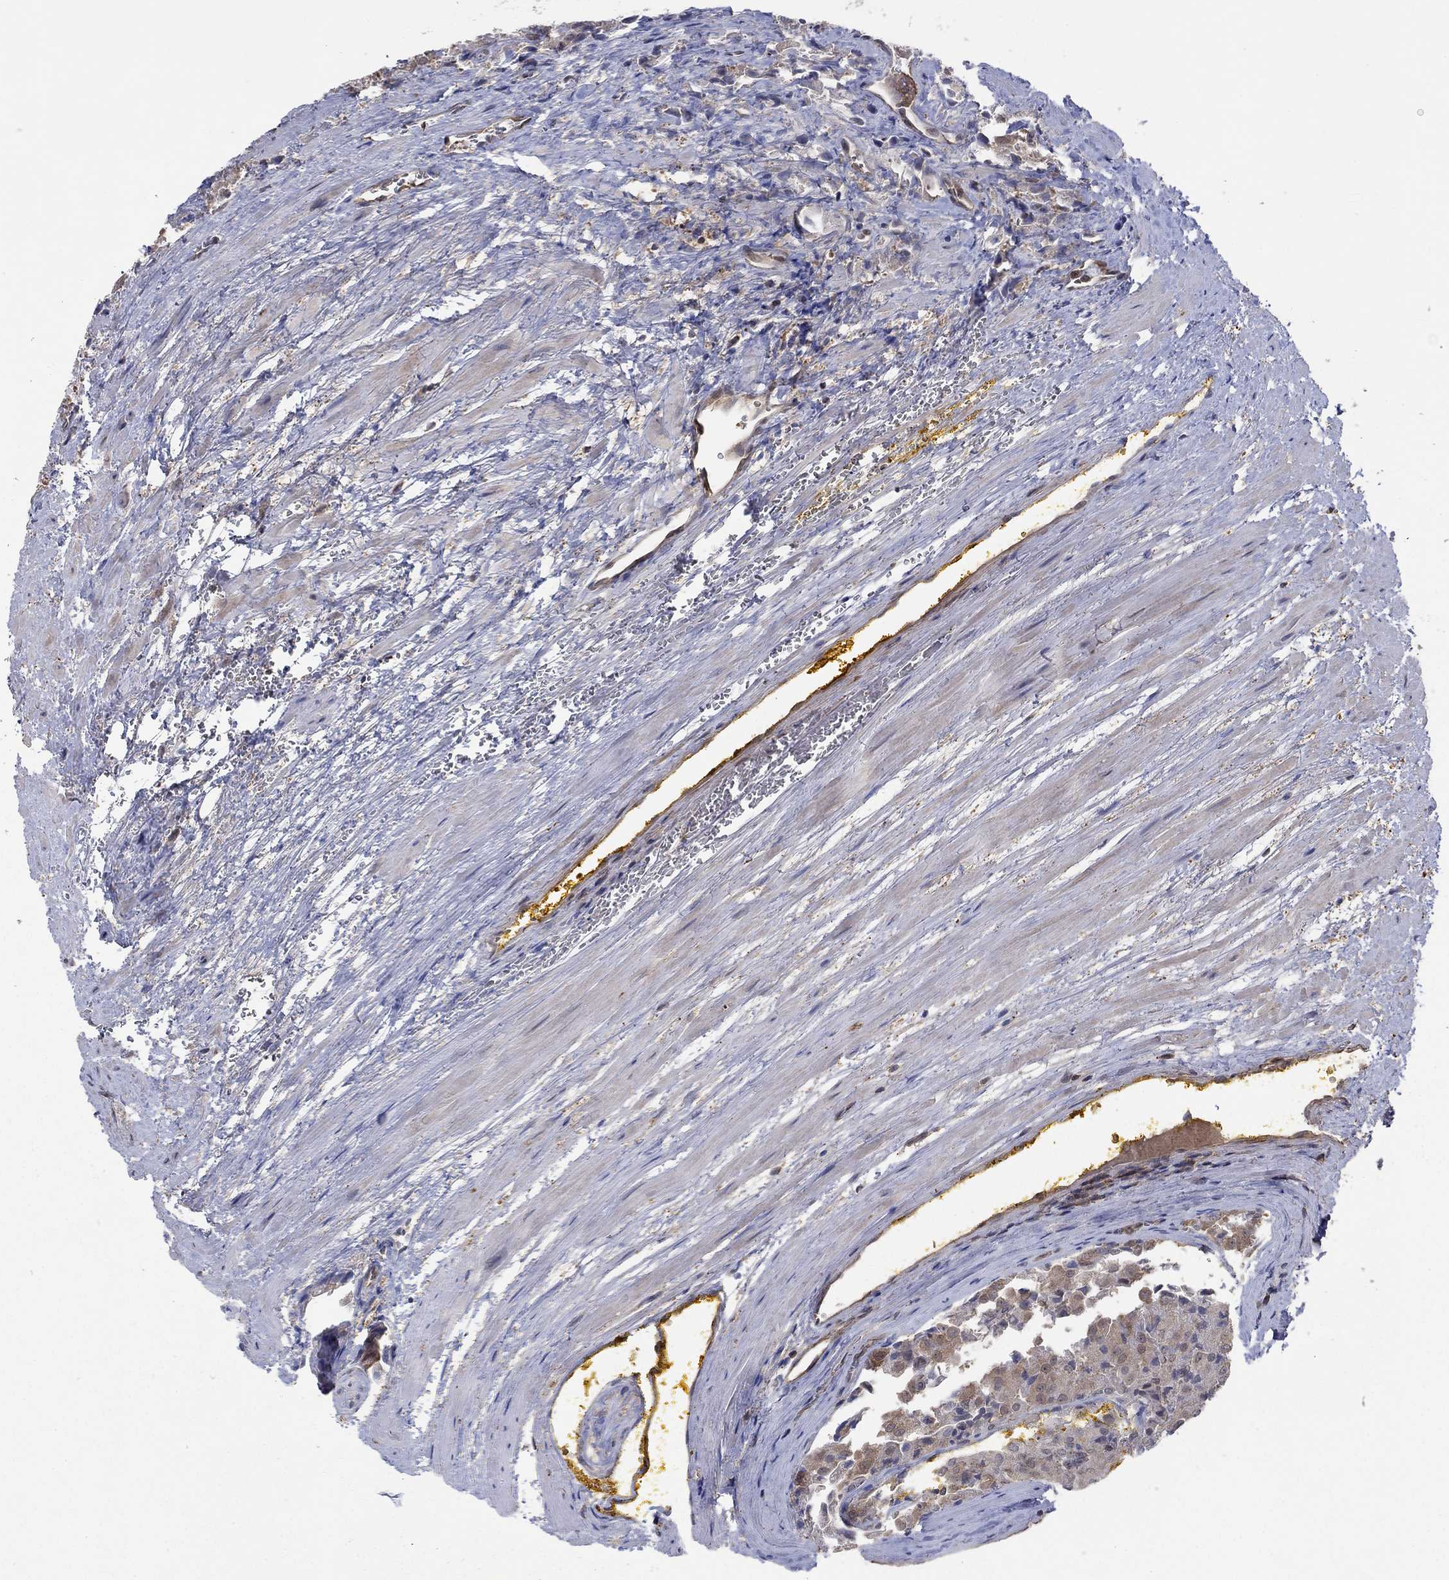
{"staining": {"intensity": "weak", "quantity": "<25%", "location": "cytoplasmic/membranous"}, "tissue": "prostate cancer", "cell_type": "Tumor cells", "image_type": "cancer", "snomed": [{"axis": "morphology", "description": "Adenocarcinoma, NOS"}, {"axis": "topography", "description": "Prostate and seminal vesicle, NOS"}, {"axis": "topography", "description": "Prostate"}], "caption": "Immunohistochemical staining of prostate cancer (adenocarcinoma) displays no significant positivity in tumor cells.", "gene": "RNF114", "patient": {"sex": "male", "age": 67}}